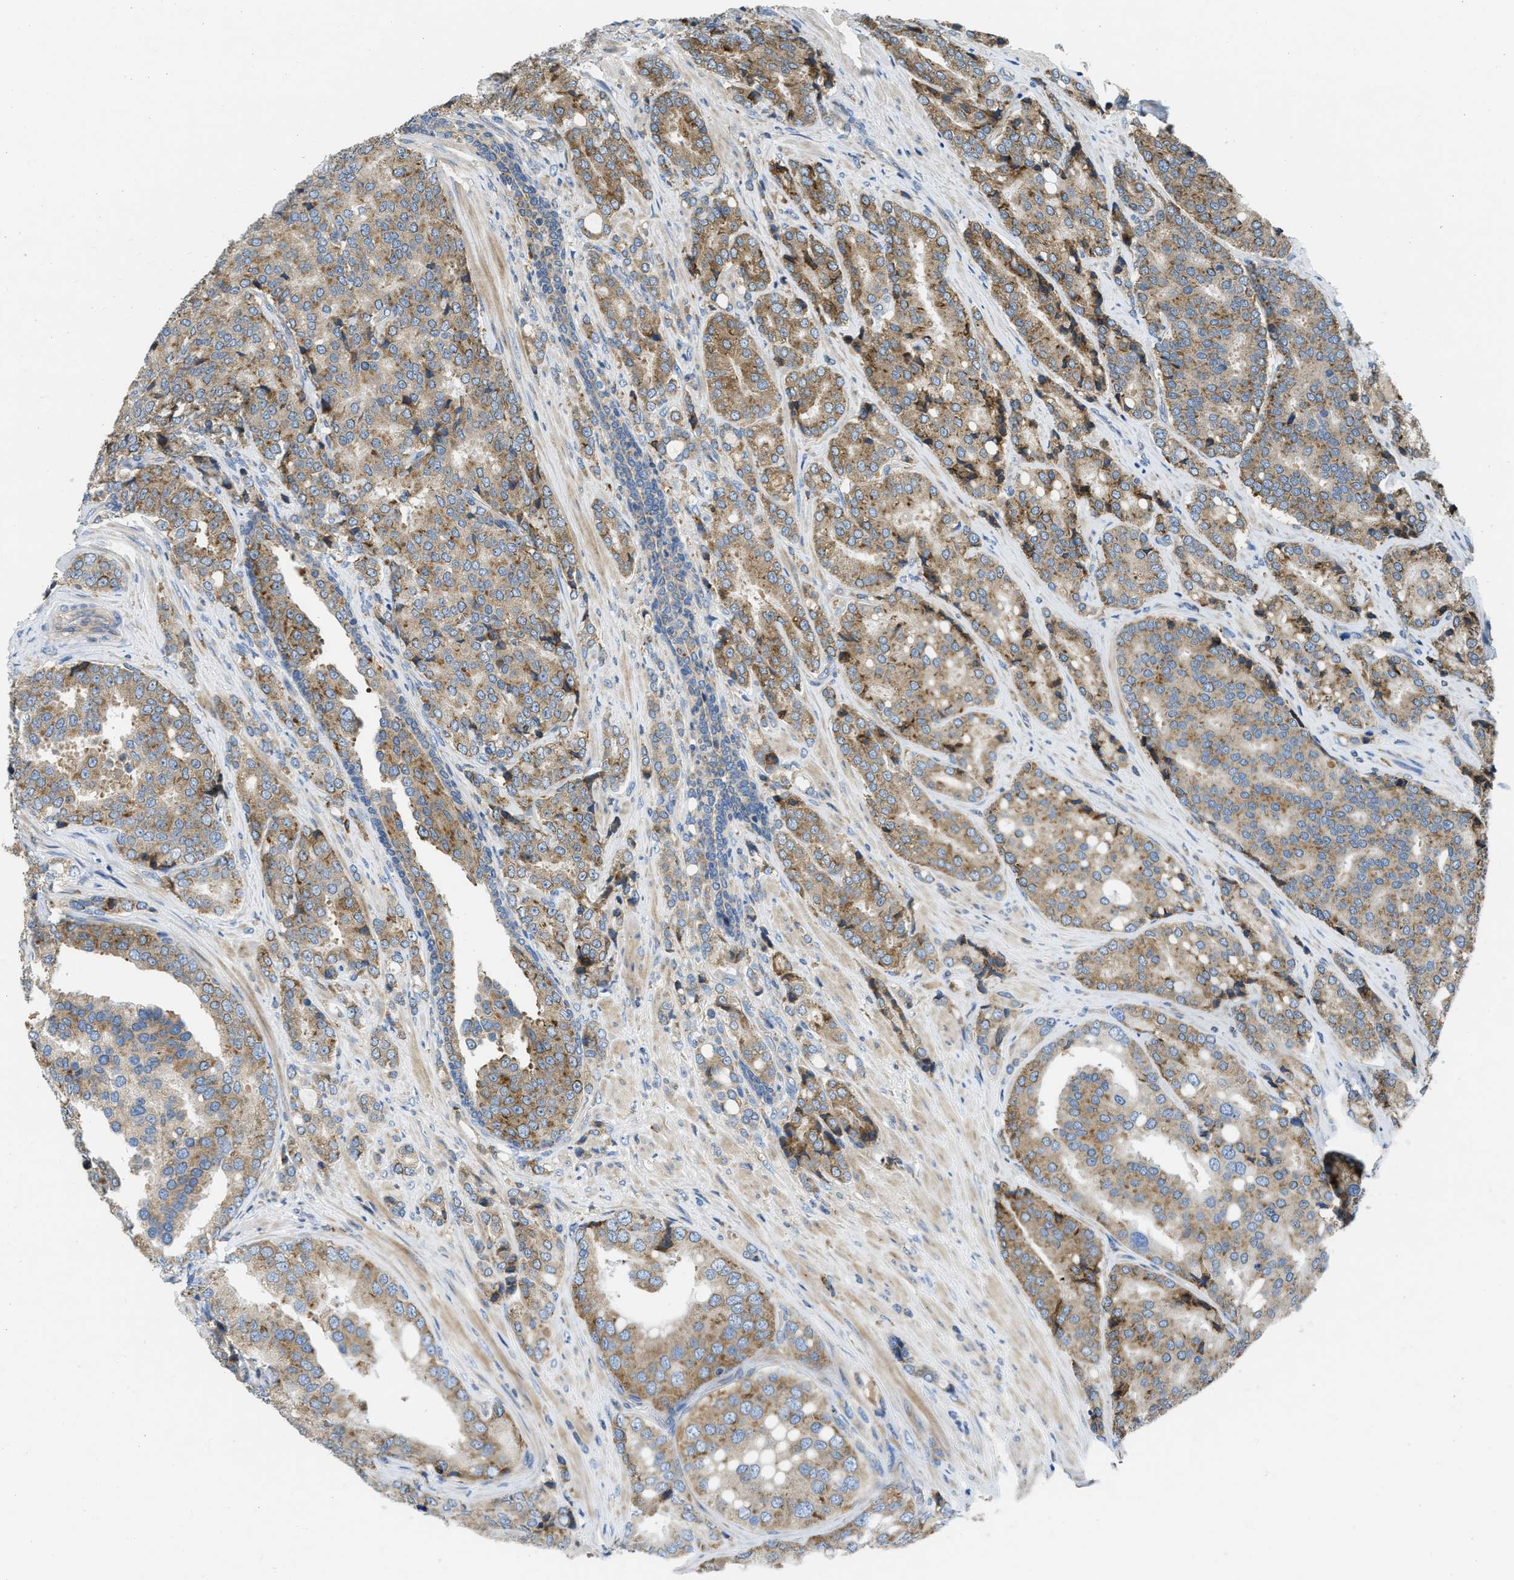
{"staining": {"intensity": "moderate", "quantity": ">75%", "location": "cytoplasmic/membranous"}, "tissue": "prostate cancer", "cell_type": "Tumor cells", "image_type": "cancer", "snomed": [{"axis": "morphology", "description": "Adenocarcinoma, High grade"}, {"axis": "topography", "description": "Prostate"}], "caption": "Human prostate adenocarcinoma (high-grade) stained for a protein (brown) reveals moderate cytoplasmic/membranous positive expression in about >75% of tumor cells.", "gene": "SSR1", "patient": {"sex": "male", "age": 50}}